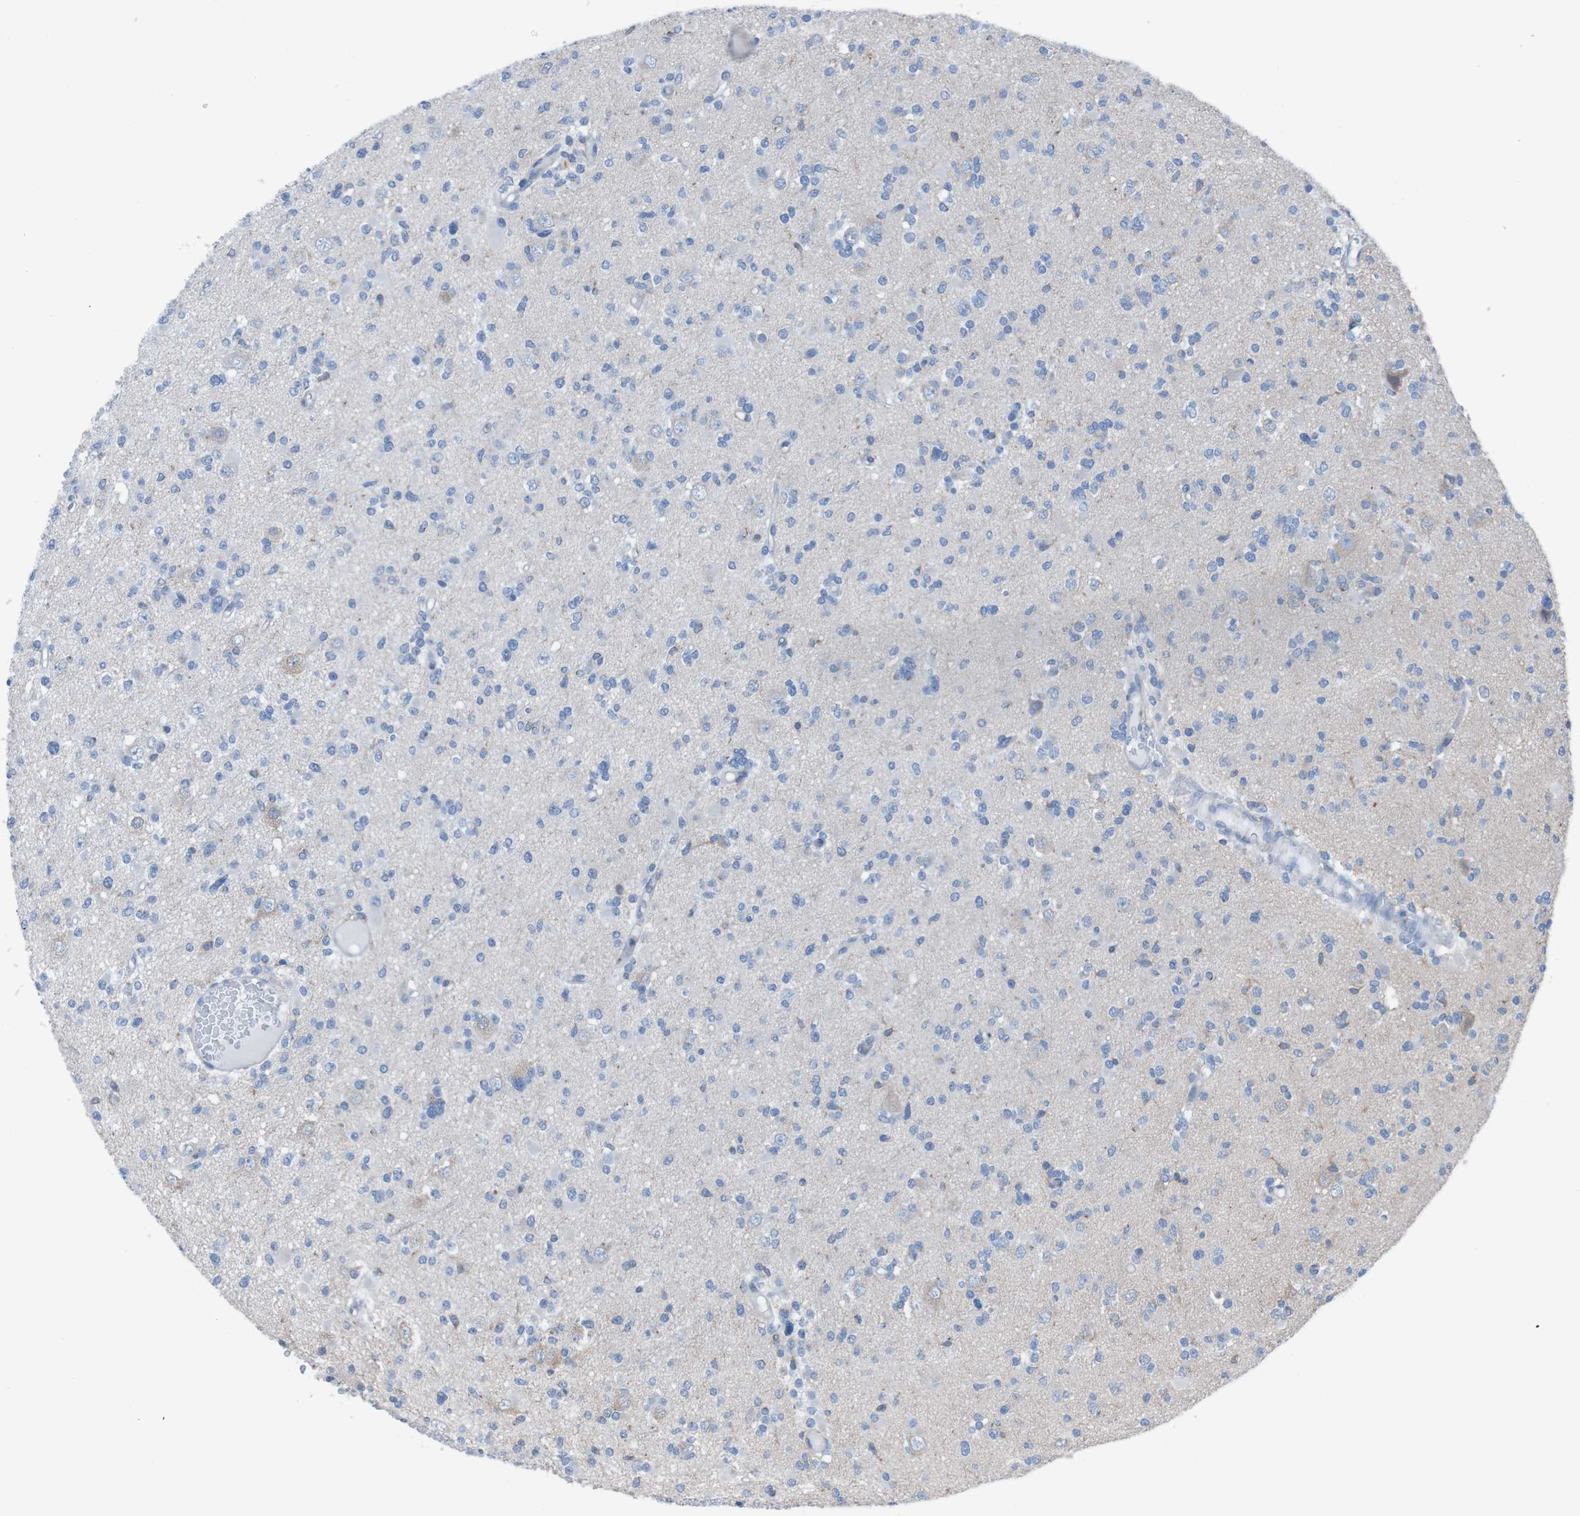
{"staining": {"intensity": "weak", "quantity": "<25%", "location": "cytoplasmic/membranous"}, "tissue": "glioma", "cell_type": "Tumor cells", "image_type": "cancer", "snomed": [{"axis": "morphology", "description": "Glioma, malignant, Low grade"}, {"axis": "topography", "description": "Brain"}], "caption": "IHC micrograph of neoplastic tissue: malignant glioma (low-grade) stained with DAB (3,3'-diaminobenzidine) reveals no significant protein positivity in tumor cells.", "gene": "MINAR1", "patient": {"sex": "female", "age": 22}}